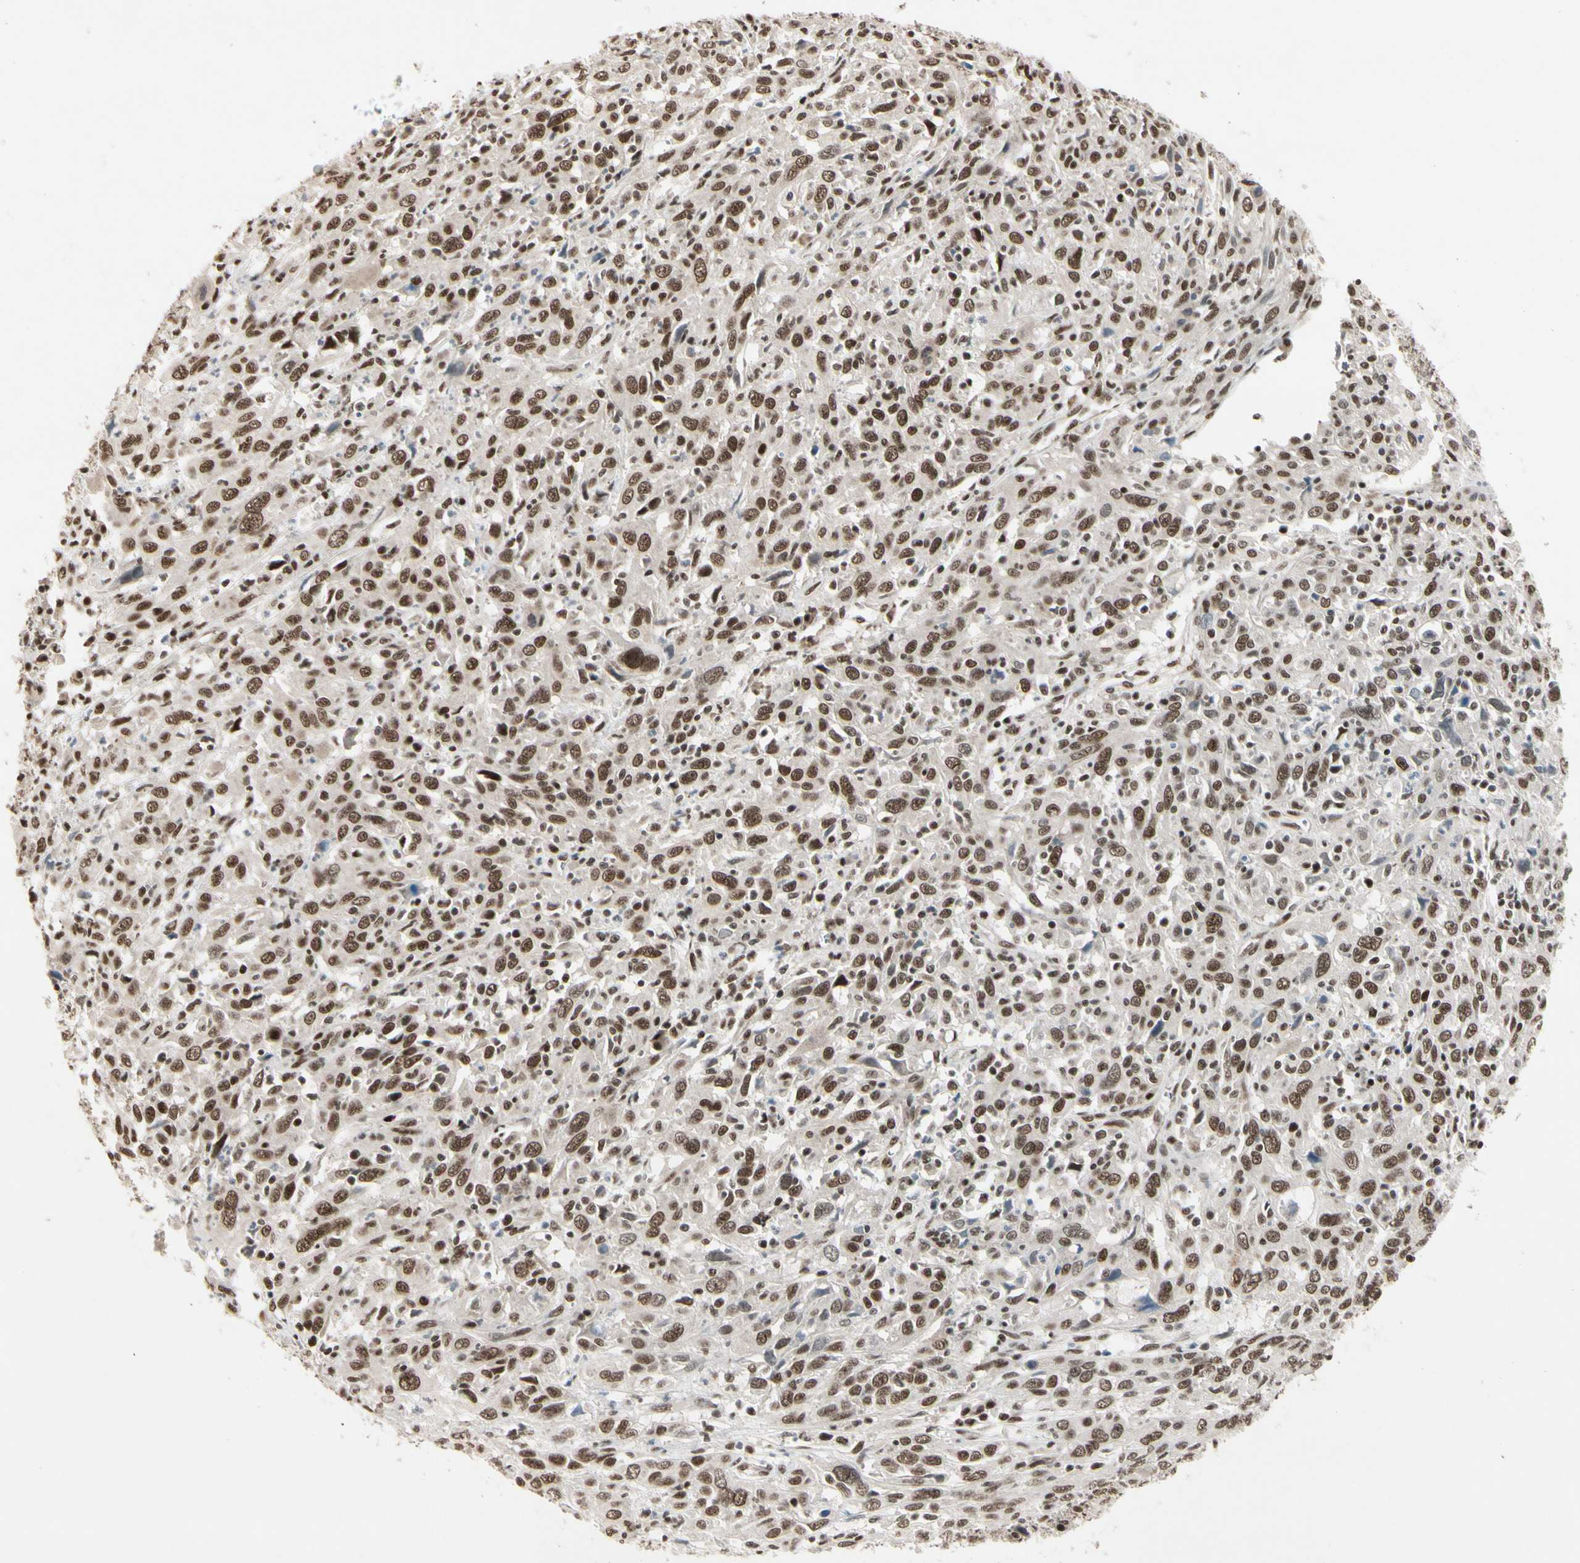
{"staining": {"intensity": "moderate", "quantity": ">75%", "location": "nuclear"}, "tissue": "cervical cancer", "cell_type": "Tumor cells", "image_type": "cancer", "snomed": [{"axis": "morphology", "description": "Squamous cell carcinoma, NOS"}, {"axis": "topography", "description": "Cervix"}], "caption": "The histopathology image reveals a brown stain indicating the presence of a protein in the nuclear of tumor cells in cervical cancer (squamous cell carcinoma). (DAB (3,3'-diaminobenzidine) IHC, brown staining for protein, blue staining for nuclei).", "gene": "CHAMP1", "patient": {"sex": "female", "age": 46}}